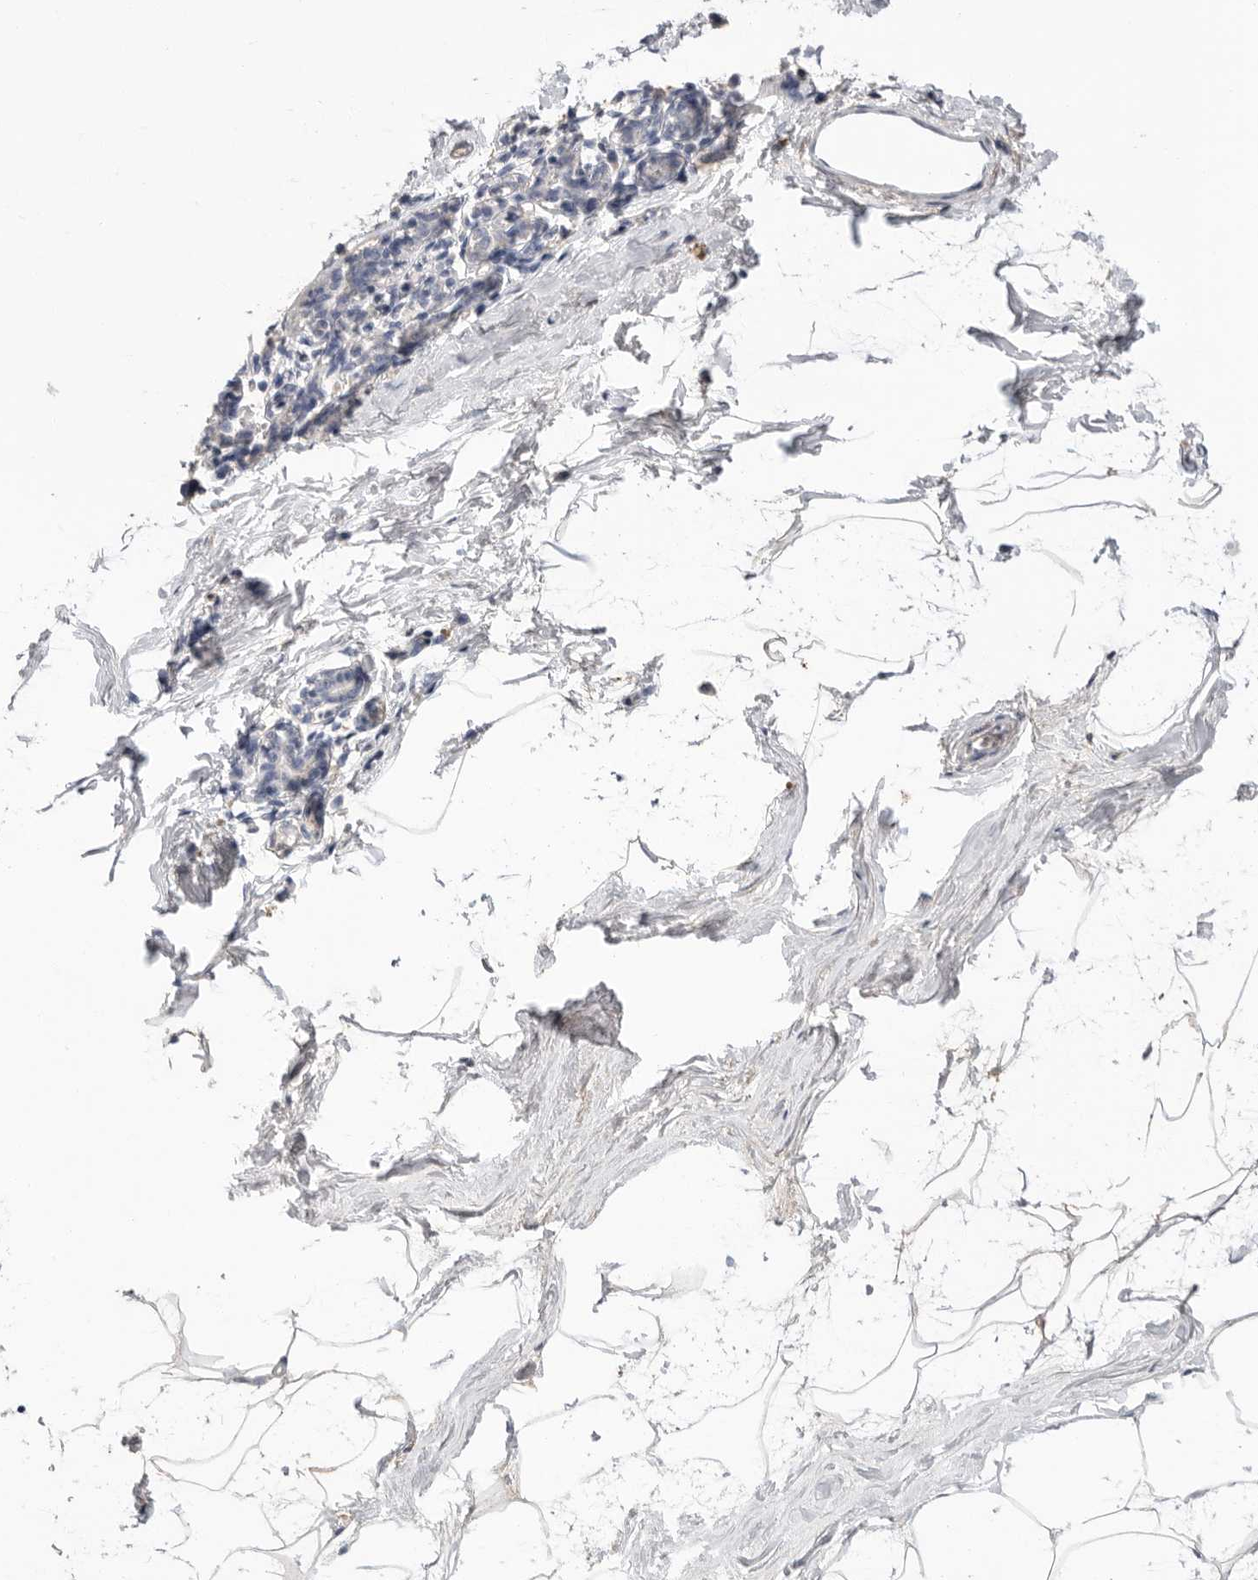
{"staining": {"intensity": "negative", "quantity": "none", "location": "none"}, "tissue": "breast", "cell_type": "Adipocytes", "image_type": "normal", "snomed": [{"axis": "morphology", "description": "Normal tissue, NOS"}, {"axis": "topography", "description": "Breast"}], "caption": "This is an IHC photomicrograph of normal breast. There is no expression in adipocytes.", "gene": "APOA2", "patient": {"sex": "female", "age": 62}}